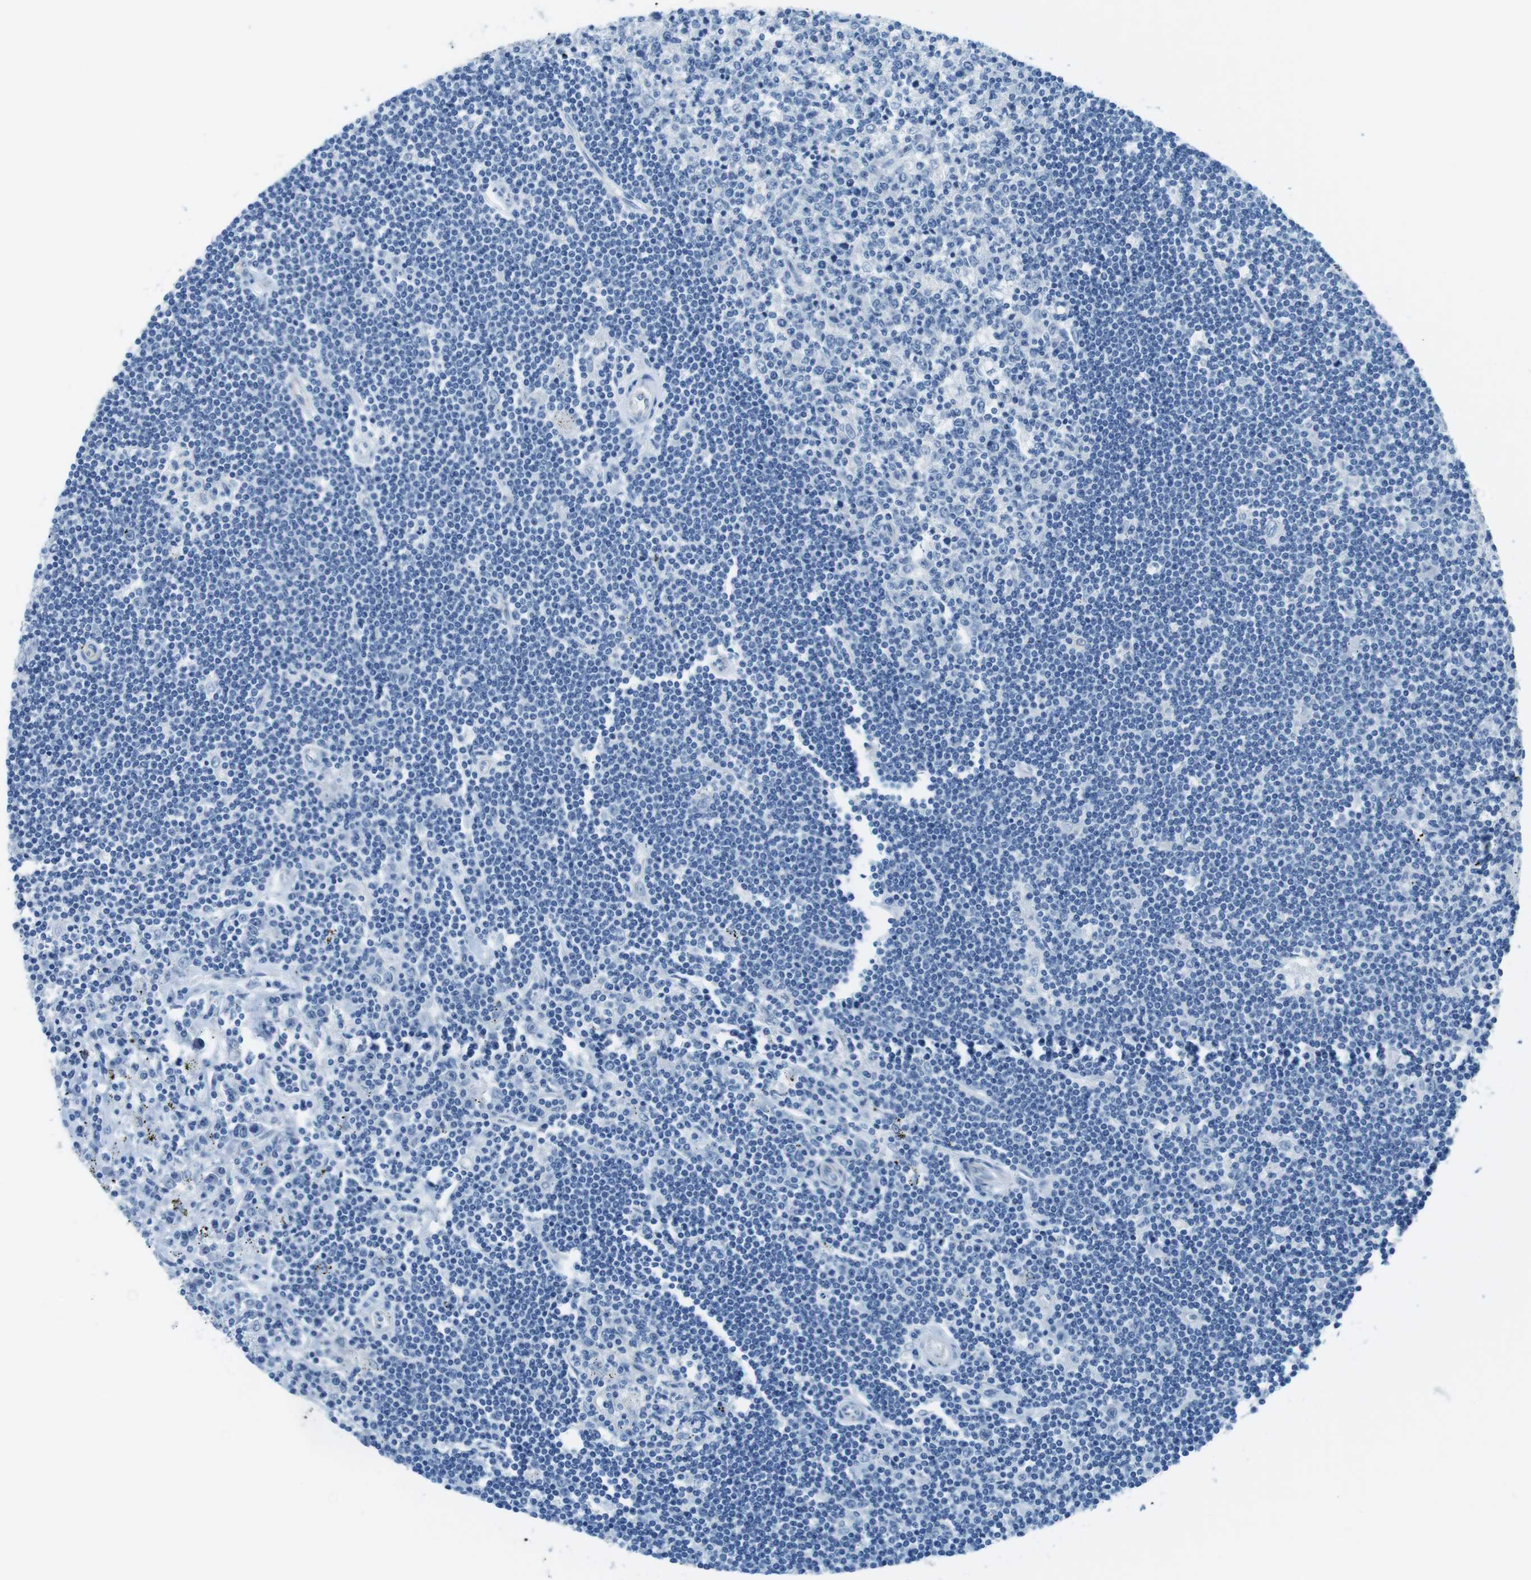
{"staining": {"intensity": "negative", "quantity": "none", "location": "none"}, "tissue": "lymphoma", "cell_type": "Tumor cells", "image_type": "cancer", "snomed": [{"axis": "morphology", "description": "Malignant lymphoma, non-Hodgkin's type, Low grade"}, {"axis": "topography", "description": "Spleen"}], "caption": "An immunohistochemistry photomicrograph of lymphoma is shown. There is no staining in tumor cells of lymphoma. Brightfield microscopy of immunohistochemistry stained with DAB (brown) and hematoxylin (blue), captured at high magnification.", "gene": "SLC6A6", "patient": {"sex": "male", "age": 76}}